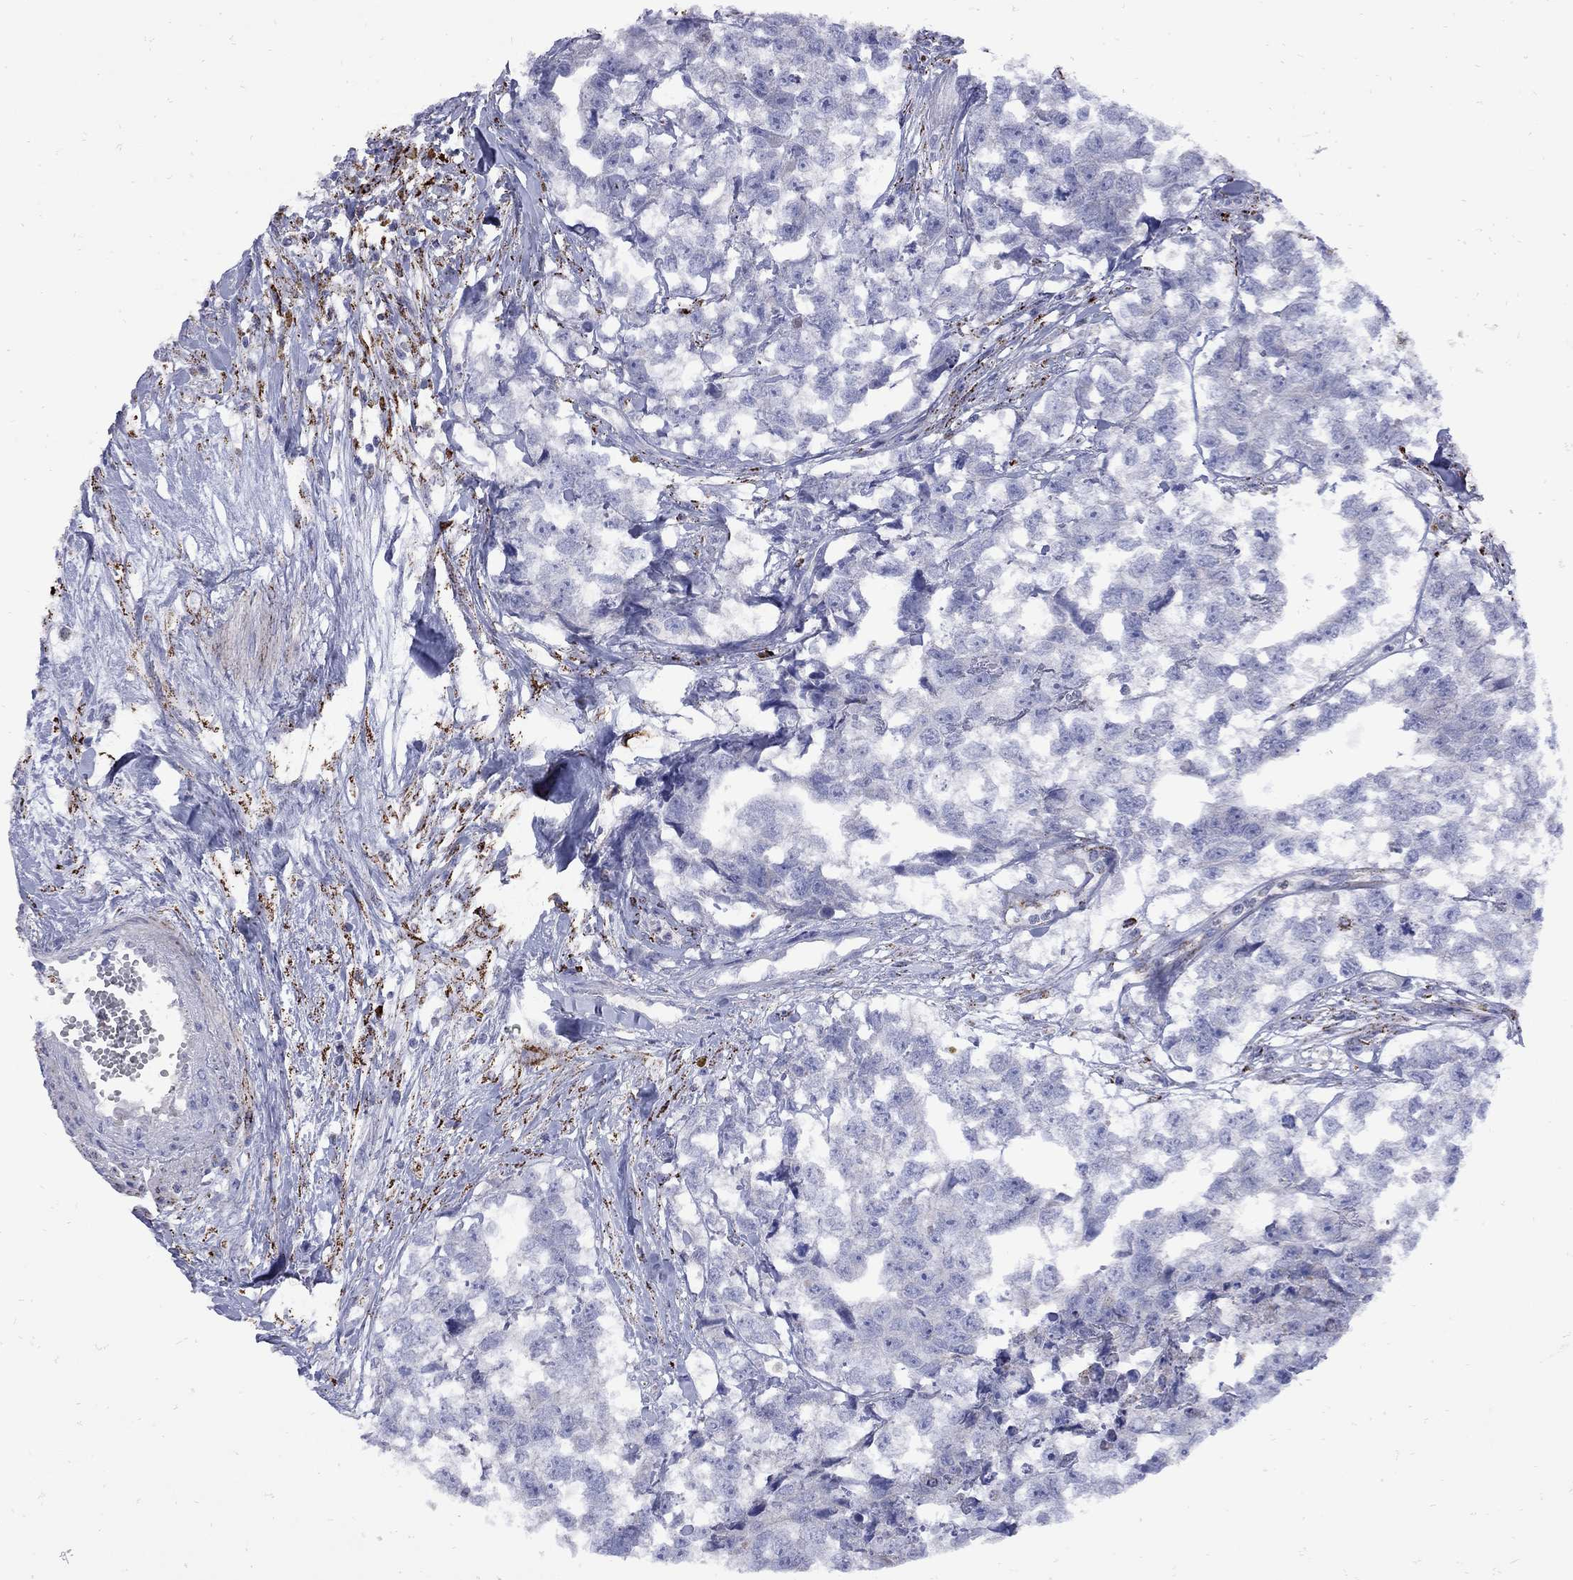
{"staining": {"intensity": "negative", "quantity": "none", "location": "none"}, "tissue": "testis cancer", "cell_type": "Tumor cells", "image_type": "cancer", "snomed": [{"axis": "morphology", "description": "Carcinoma, Embryonal, NOS"}, {"axis": "morphology", "description": "Teratoma, malignant, NOS"}, {"axis": "topography", "description": "Testis"}], "caption": "Tumor cells are negative for brown protein staining in testis cancer (embryonal carcinoma). (Immunohistochemistry (ihc), brightfield microscopy, high magnification).", "gene": "SESTD1", "patient": {"sex": "male", "age": 44}}